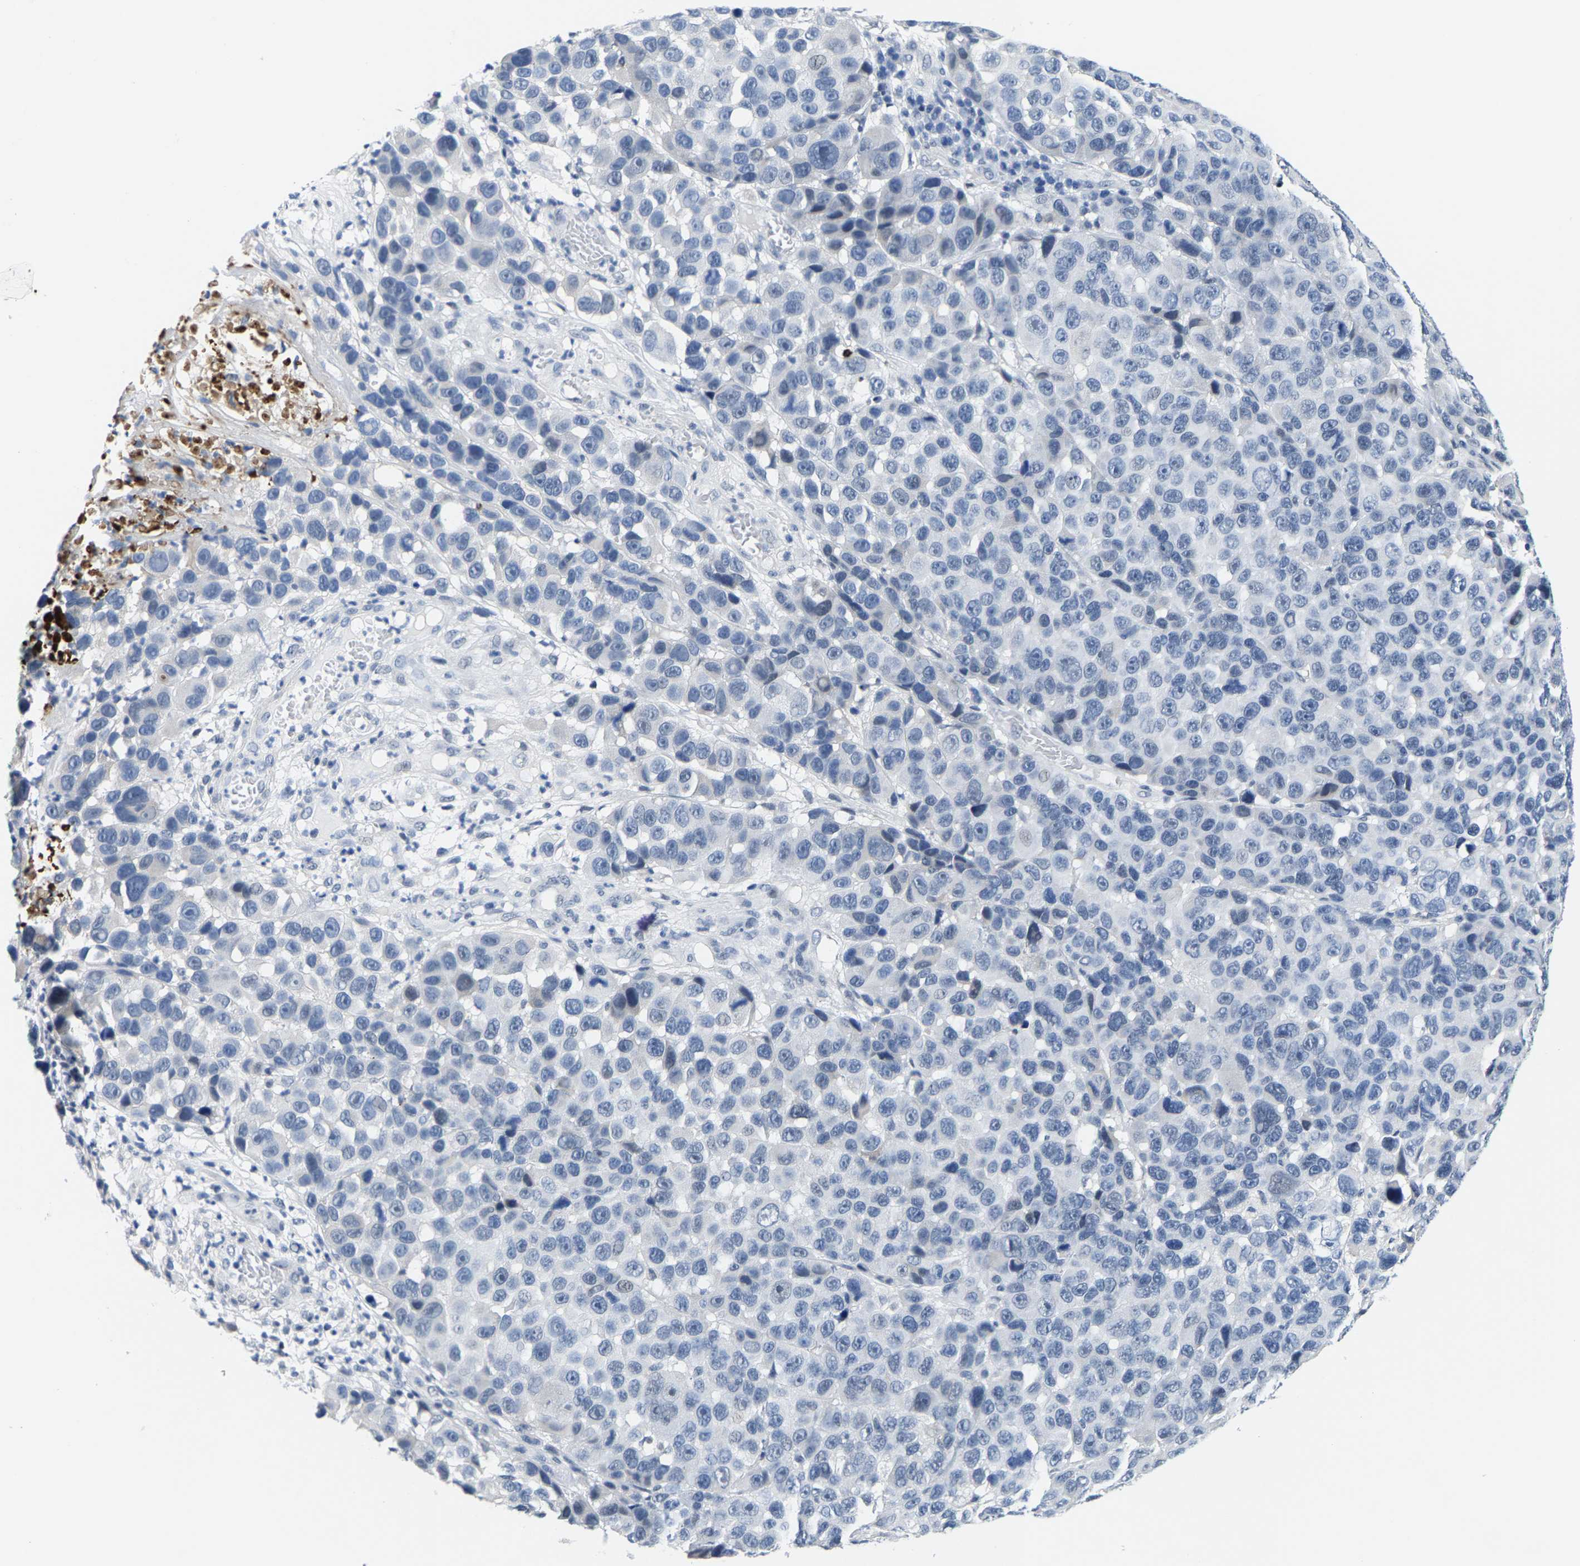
{"staining": {"intensity": "negative", "quantity": "none", "location": "none"}, "tissue": "melanoma", "cell_type": "Tumor cells", "image_type": "cancer", "snomed": [{"axis": "morphology", "description": "Malignant melanoma, NOS"}, {"axis": "topography", "description": "Skin"}], "caption": "Immunohistochemical staining of human malignant melanoma exhibits no significant positivity in tumor cells.", "gene": "SETD1B", "patient": {"sex": "male", "age": 53}}